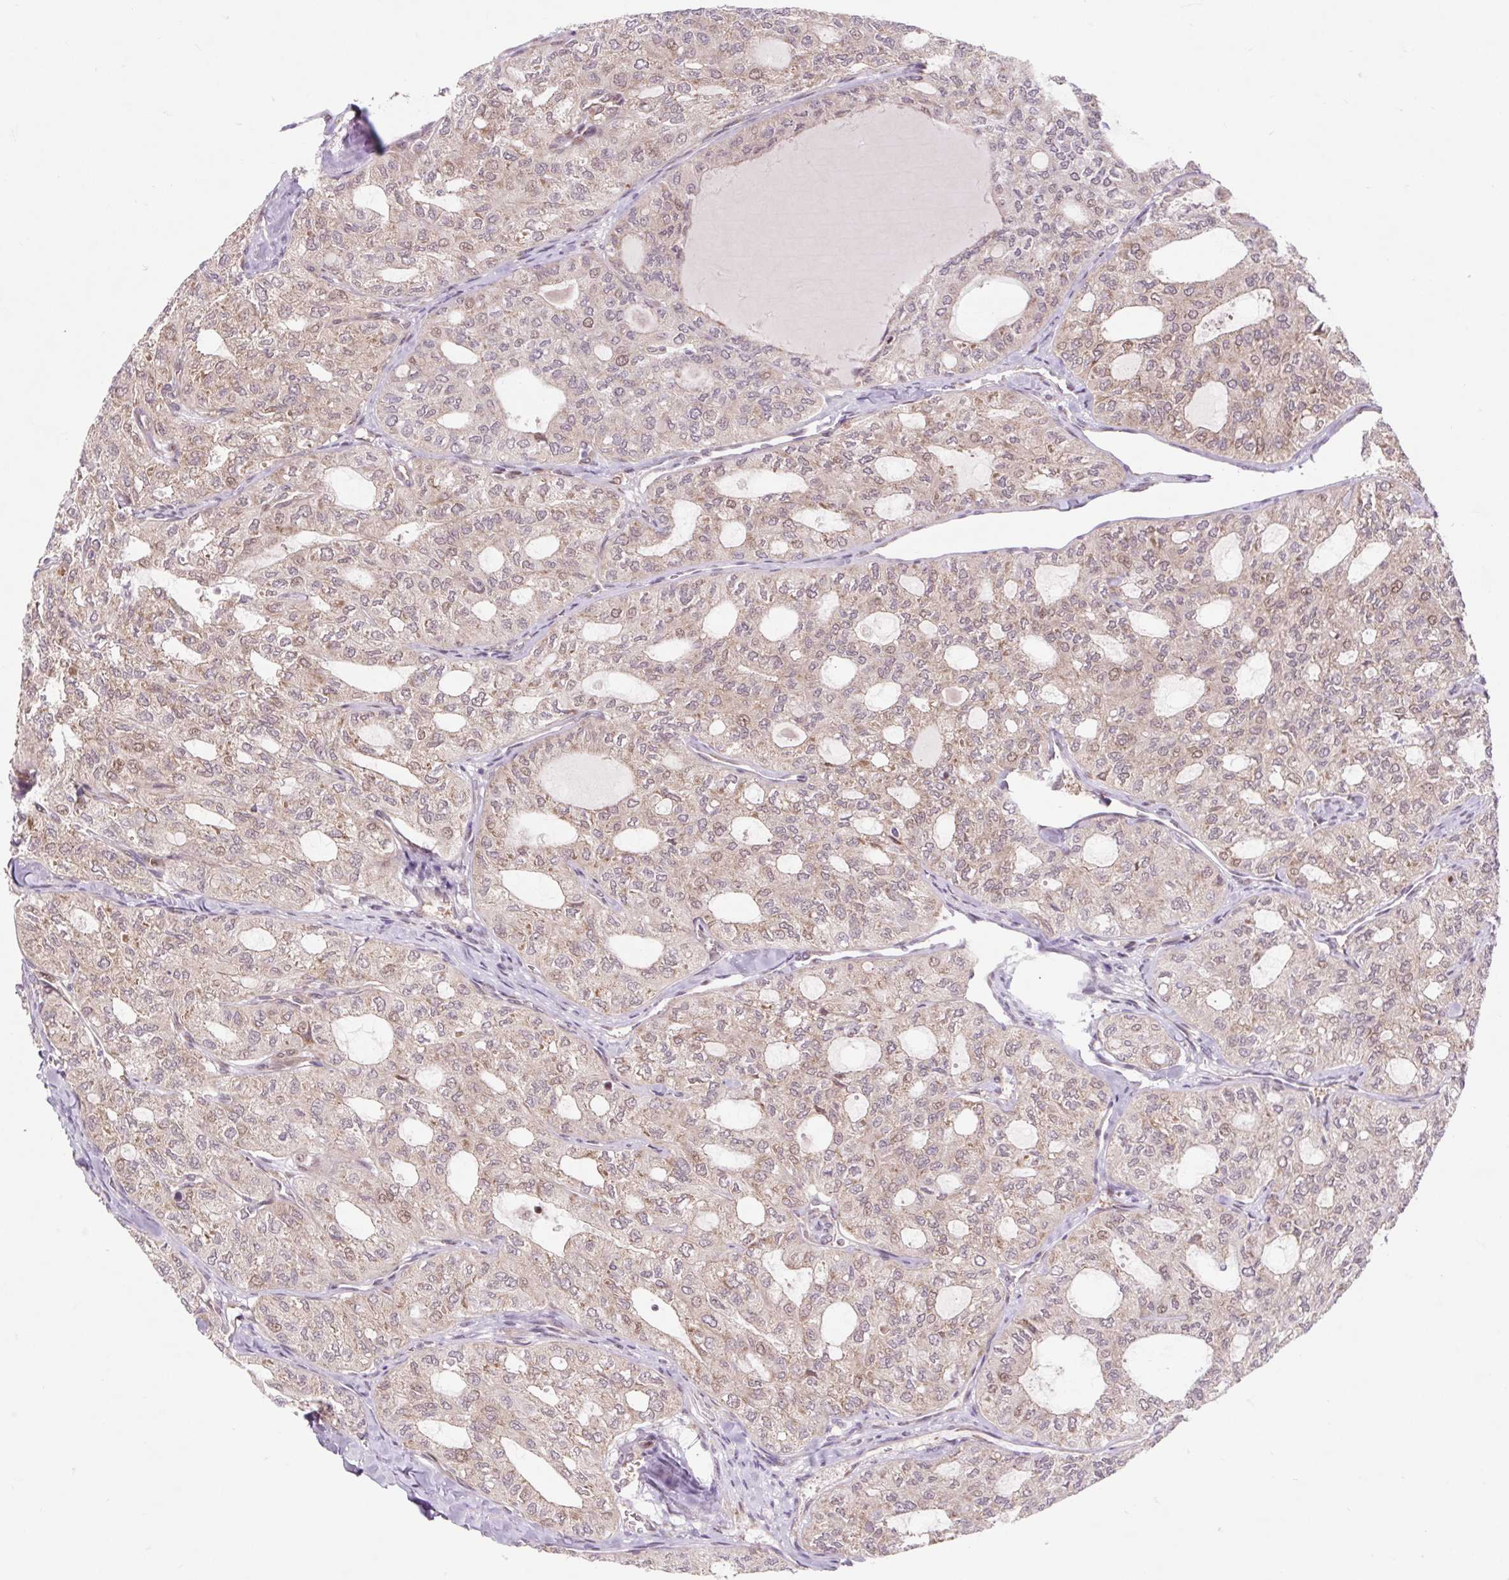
{"staining": {"intensity": "weak", "quantity": "25%-75%", "location": "cytoplasmic/membranous,nuclear"}, "tissue": "thyroid cancer", "cell_type": "Tumor cells", "image_type": "cancer", "snomed": [{"axis": "morphology", "description": "Follicular adenoma carcinoma, NOS"}, {"axis": "topography", "description": "Thyroid gland"}], "caption": "Brown immunohistochemical staining in thyroid follicular adenoma carcinoma shows weak cytoplasmic/membranous and nuclear staining in about 25%-75% of tumor cells. (DAB (3,3'-diaminobenzidine) IHC, brown staining for protein, blue staining for nuclei).", "gene": "HFE", "patient": {"sex": "male", "age": 75}}